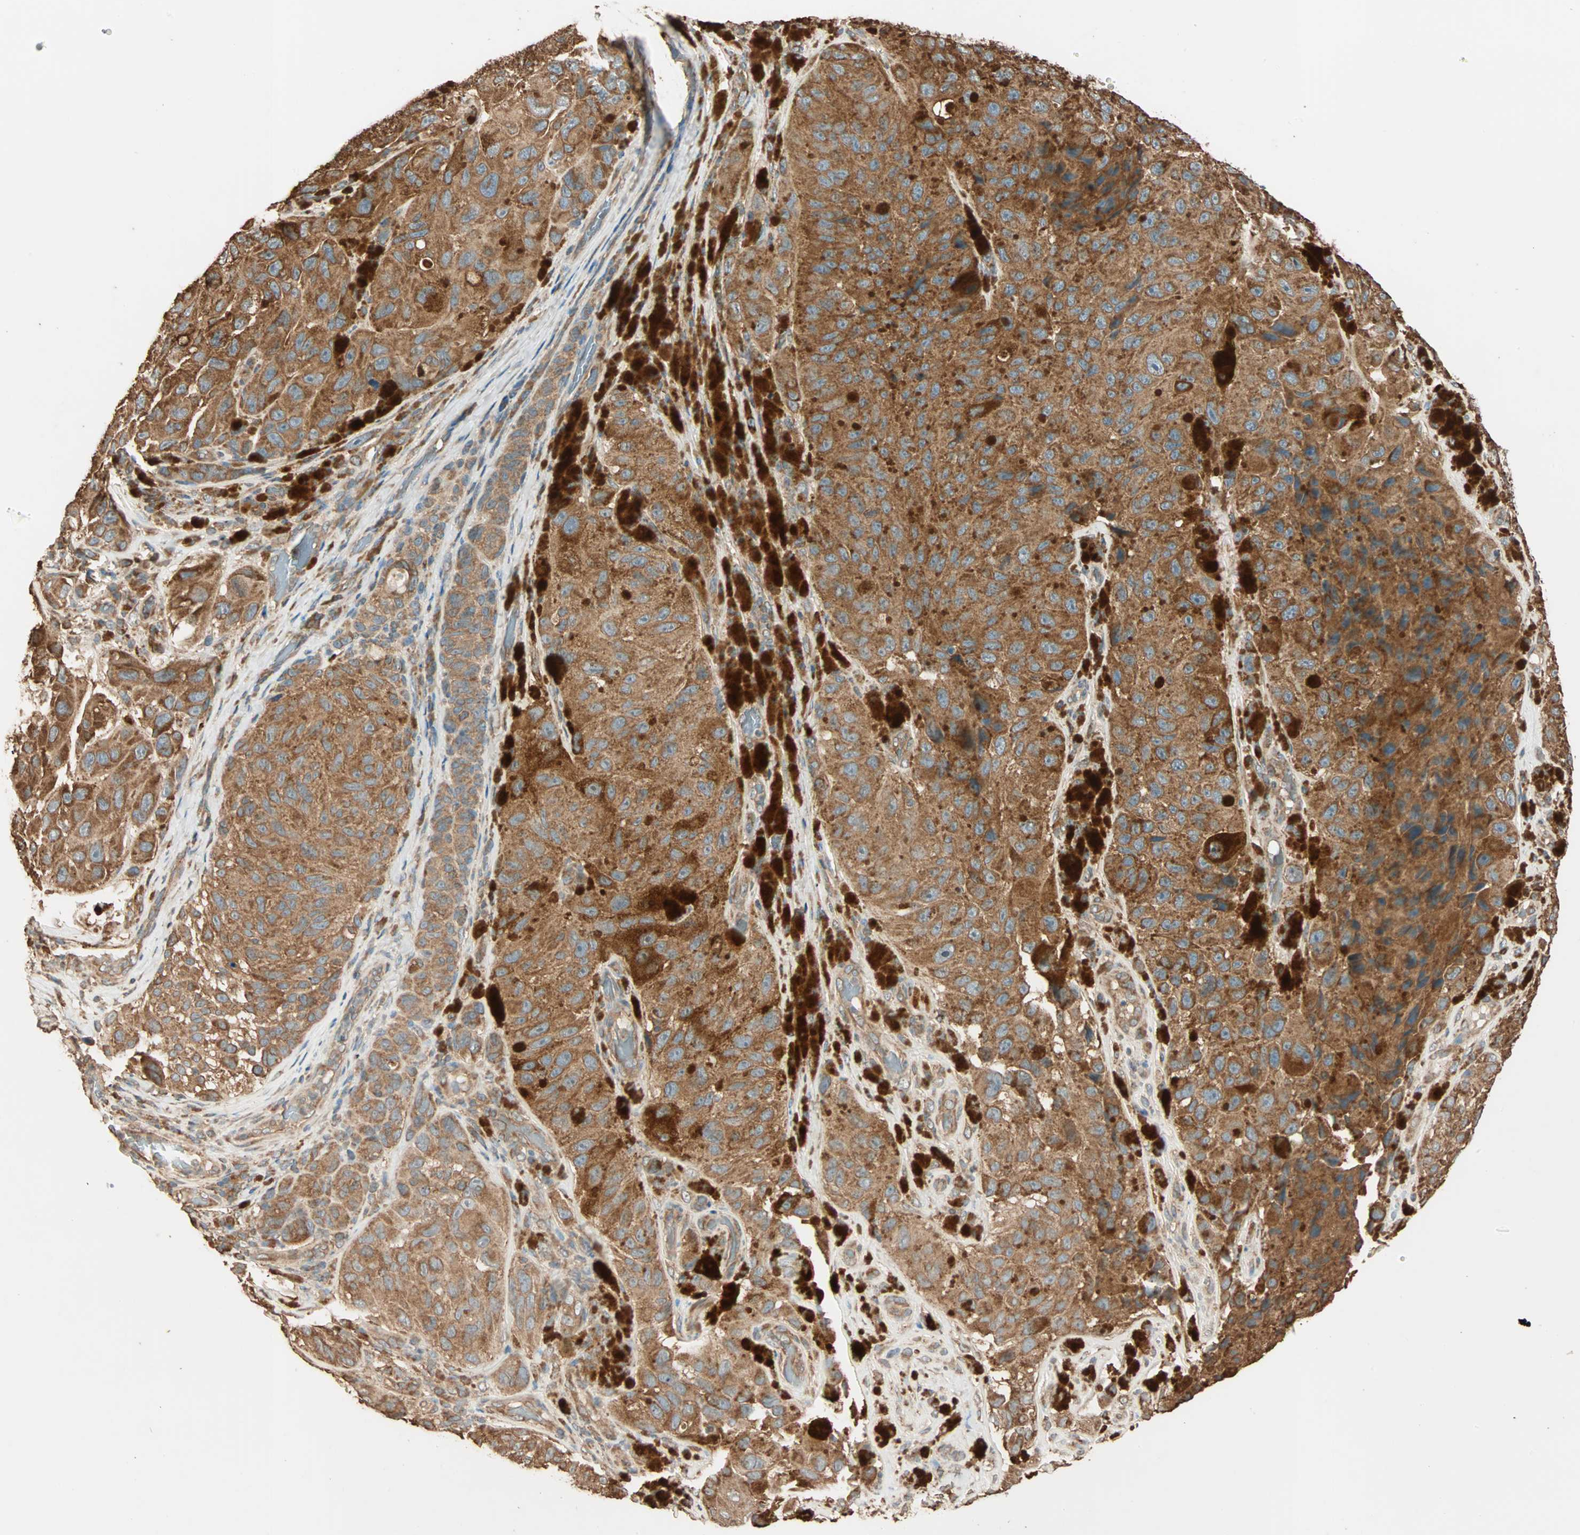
{"staining": {"intensity": "strong", "quantity": ">75%", "location": "cytoplasmic/membranous"}, "tissue": "melanoma", "cell_type": "Tumor cells", "image_type": "cancer", "snomed": [{"axis": "morphology", "description": "Malignant melanoma, NOS"}, {"axis": "topography", "description": "Skin"}], "caption": "Strong cytoplasmic/membranous protein expression is present in about >75% of tumor cells in malignant melanoma.", "gene": "EIF4G2", "patient": {"sex": "female", "age": 73}}